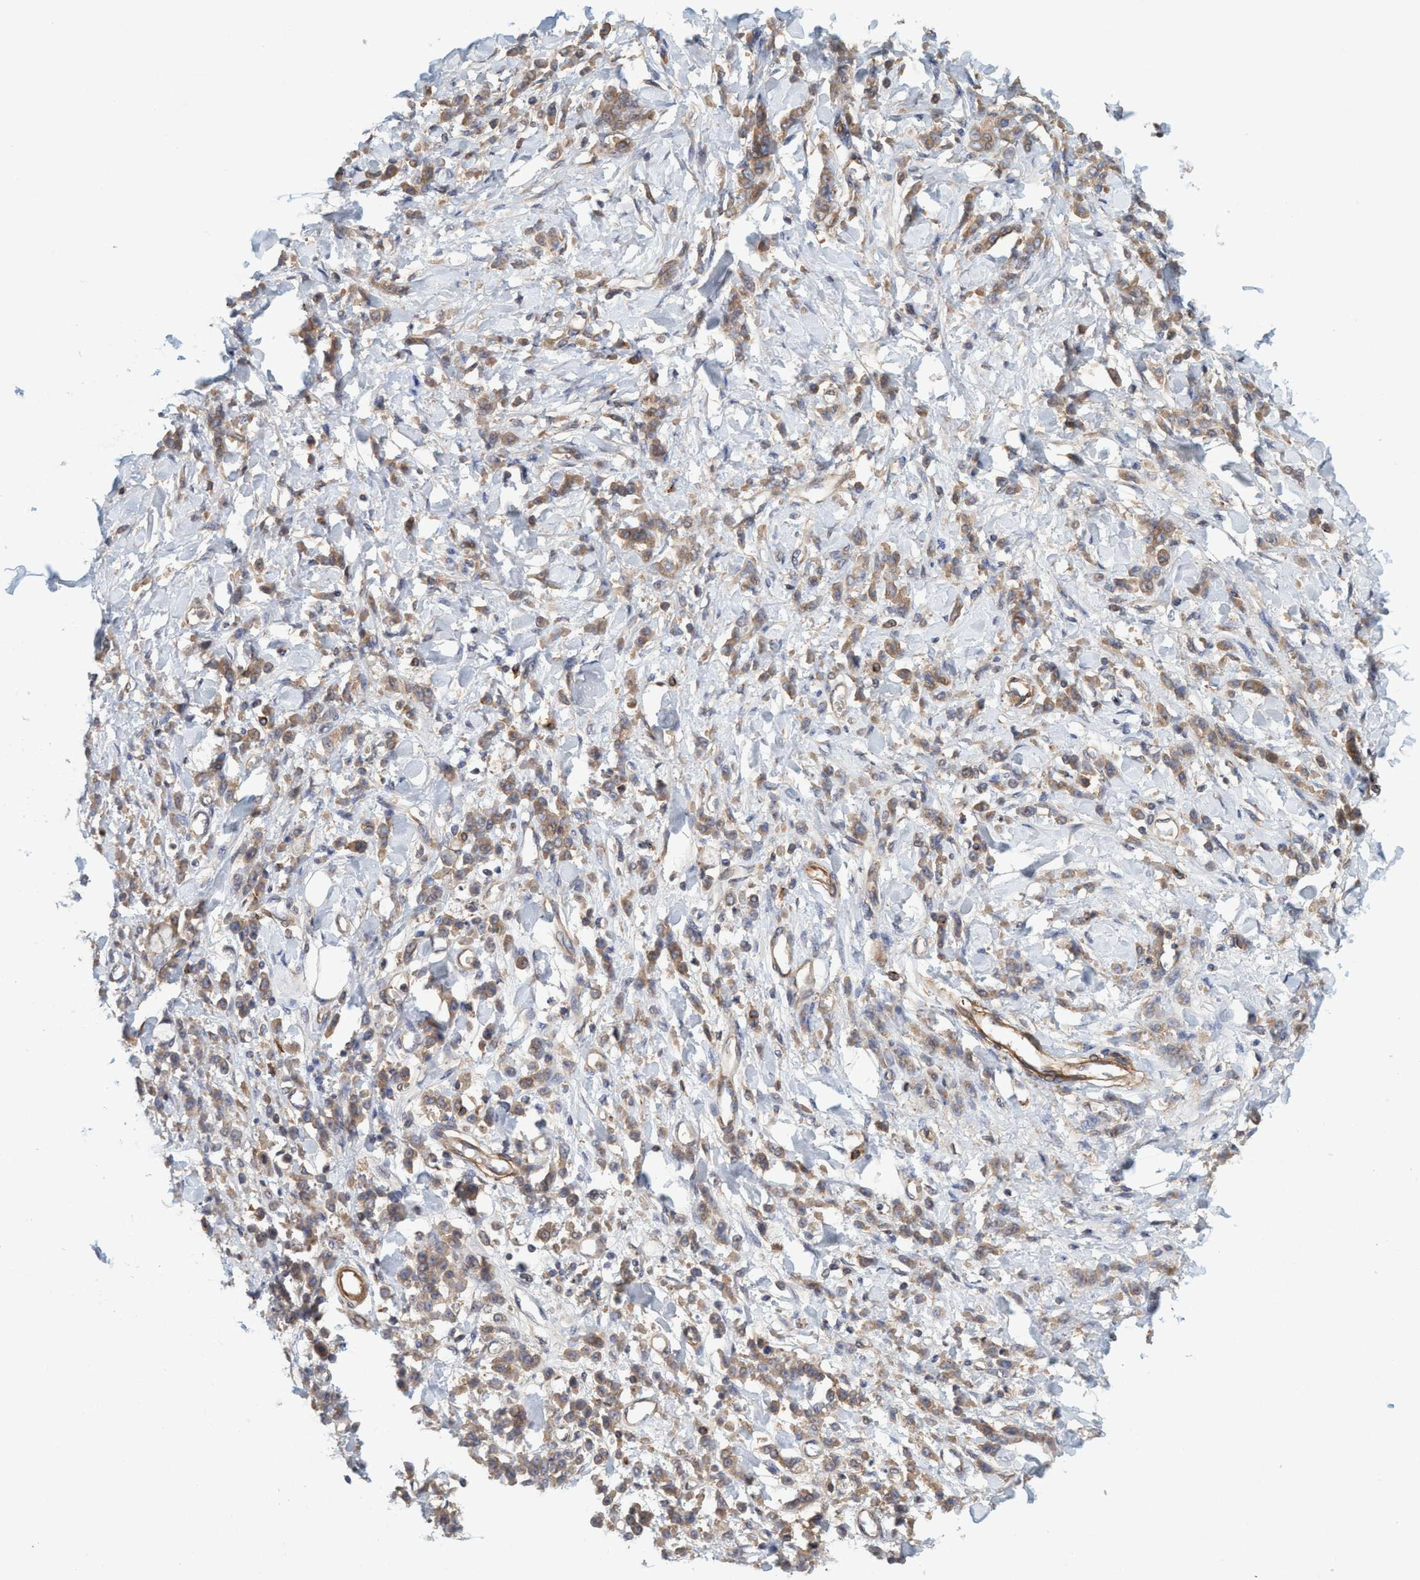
{"staining": {"intensity": "moderate", "quantity": ">75%", "location": "cytoplasmic/membranous"}, "tissue": "stomach cancer", "cell_type": "Tumor cells", "image_type": "cancer", "snomed": [{"axis": "morphology", "description": "Normal tissue, NOS"}, {"axis": "morphology", "description": "Adenocarcinoma, NOS"}, {"axis": "topography", "description": "Stomach"}], "caption": "This is a micrograph of immunohistochemistry (IHC) staining of stomach cancer (adenocarcinoma), which shows moderate staining in the cytoplasmic/membranous of tumor cells.", "gene": "SPECC1", "patient": {"sex": "male", "age": 82}}